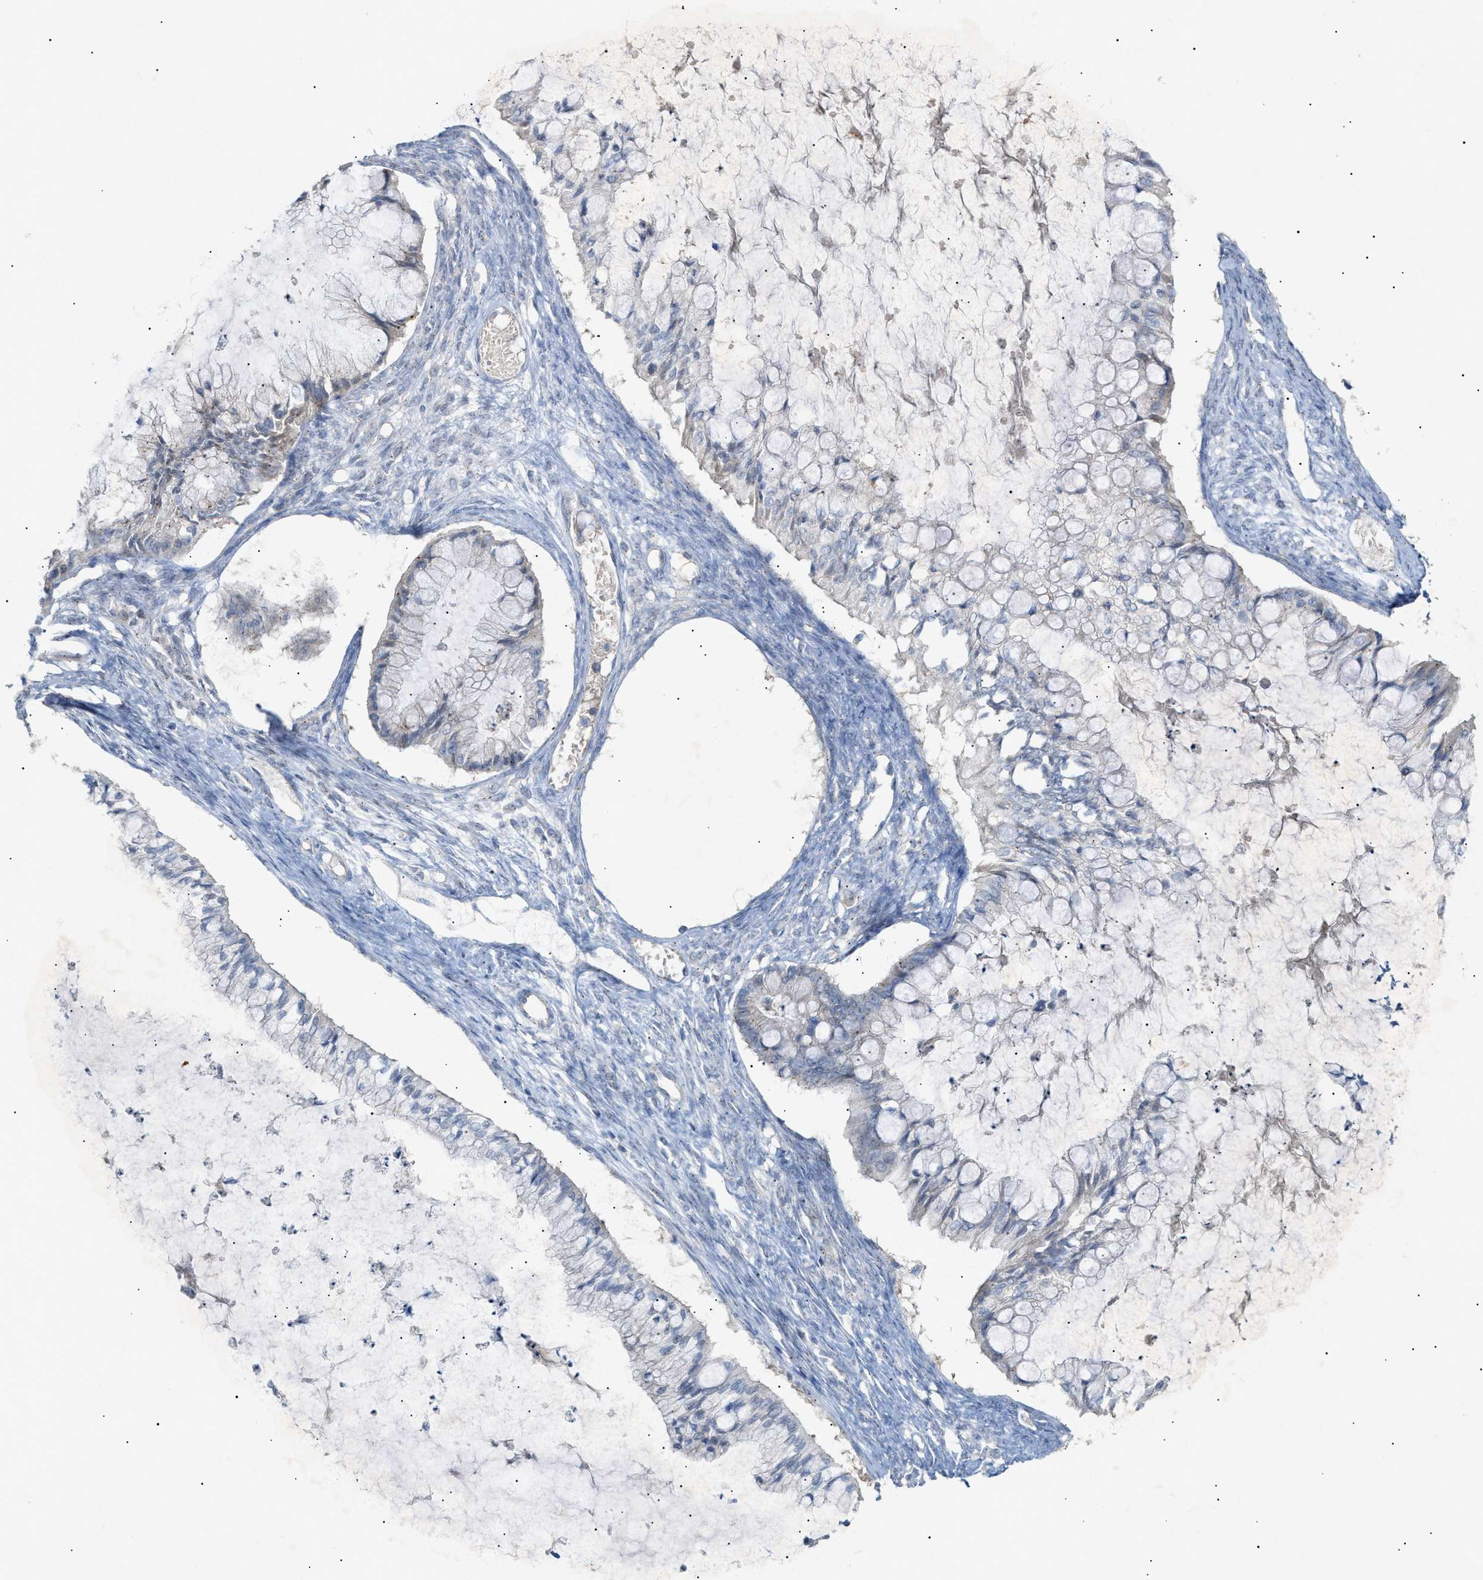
{"staining": {"intensity": "negative", "quantity": "none", "location": "none"}, "tissue": "ovarian cancer", "cell_type": "Tumor cells", "image_type": "cancer", "snomed": [{"axis": "morphology", "description": "Cystadenocarcinoma, mucinous, NOS"}, {"axis": "topography", "description": "Ovary"}], "caption": "DAB immunohistochemical staining of human mucinous cystadenocarcinoma (ovarian) demonstrates no significant positivity in tumor cells. (DAB (3,3'-diaminobenzidine) immunohistochemistry visualized using brightfield microscopy, high magnification).", "gene": "SLC25A31", "patient": {"sex": "female", "age": 57}}